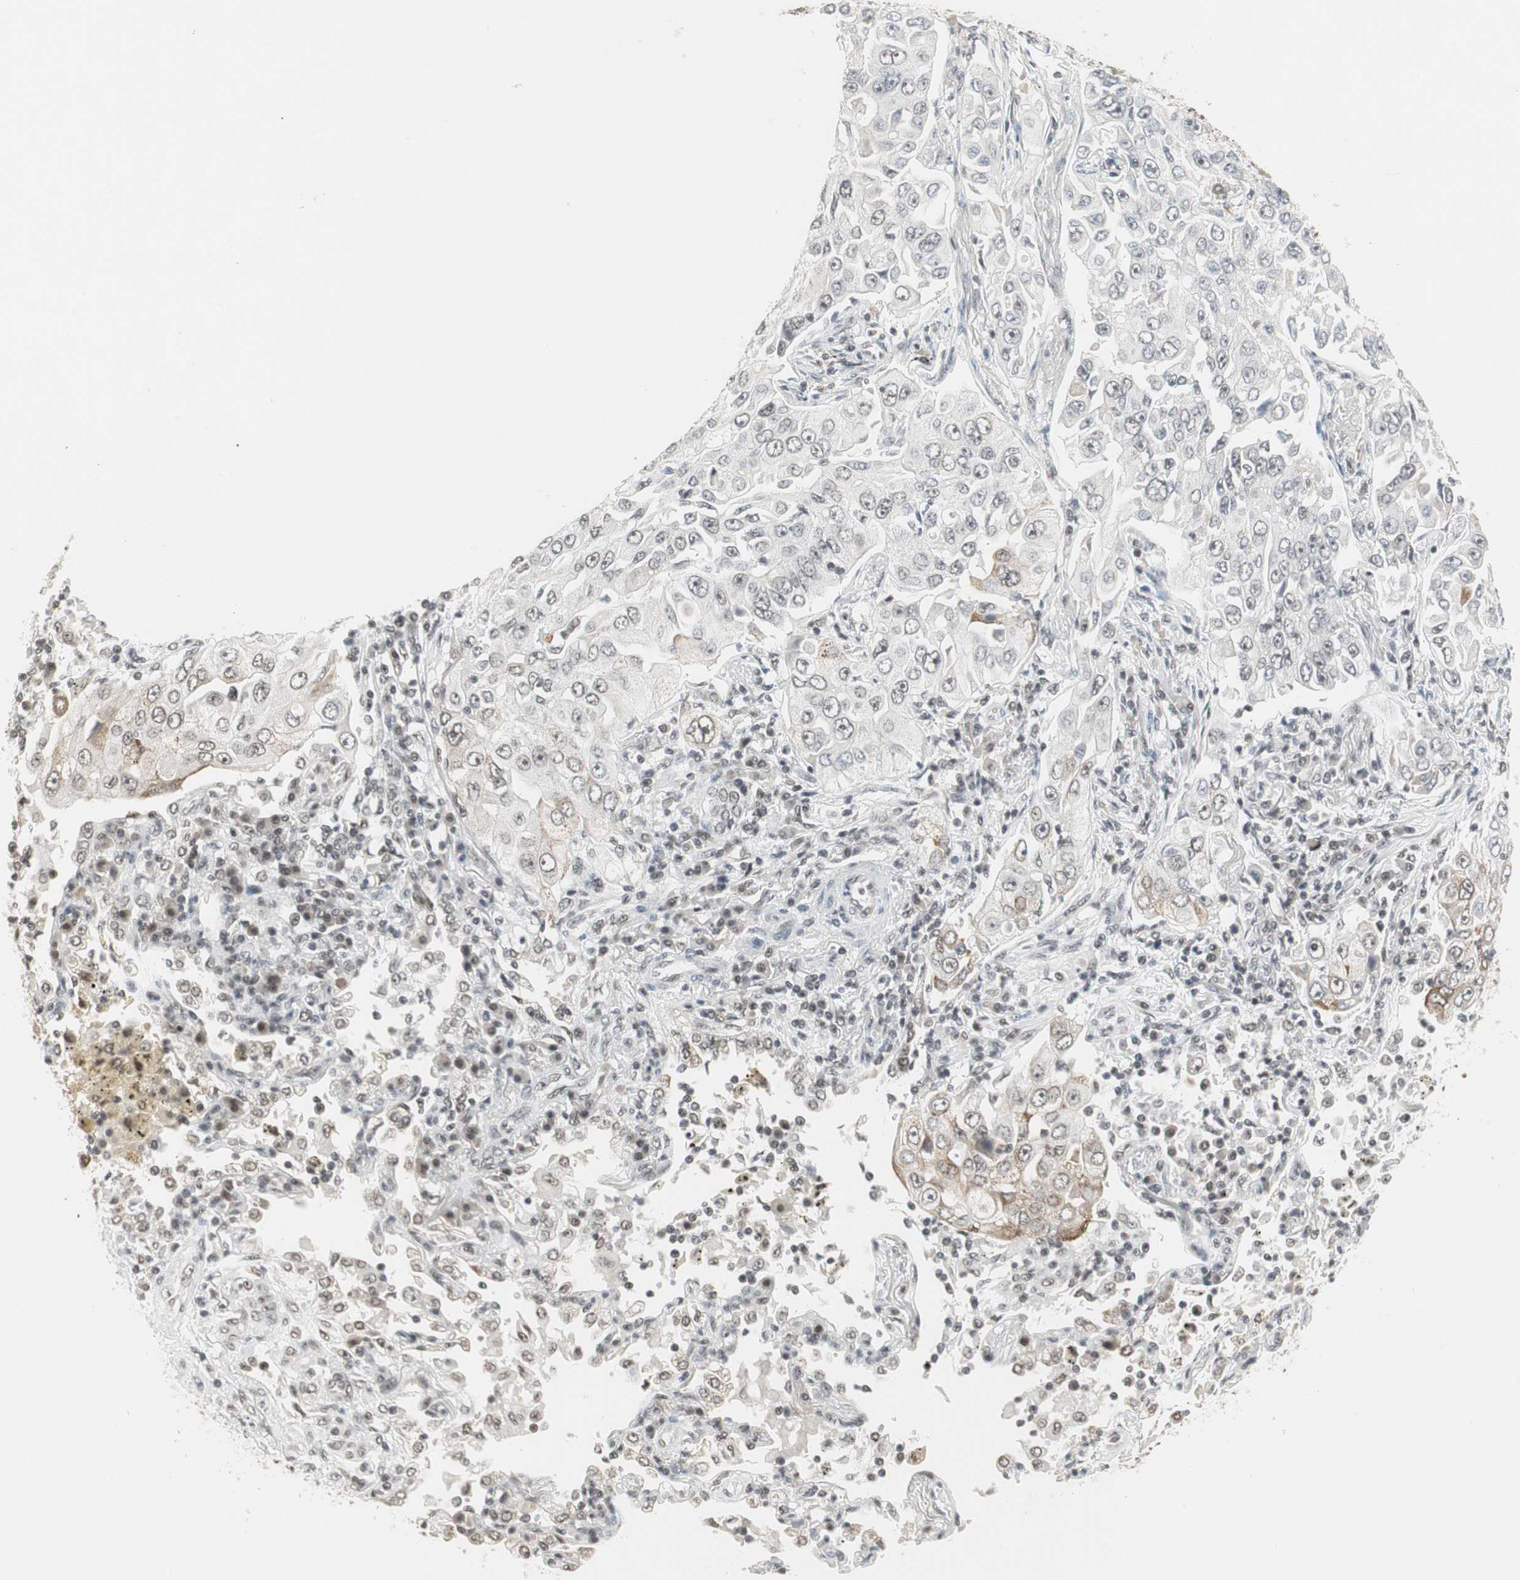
{"staining": {"intensity": "negative", "quantity": "none", "location": "none"}, "tissue": "lung cancer", "cell_type": "Tumor cells", "image_type": "cancer", "snomed": [{"axis": "morphology", "description": "Adenocarcinoma, NOS"}, {"axis": "topography", "description": "Lung"}], "caption": "Tumor cells show no significant protein positivity in adenocarcinoma (lung).", "gene": "RTF1", "patient": {"sex": "male", "age": 84}}